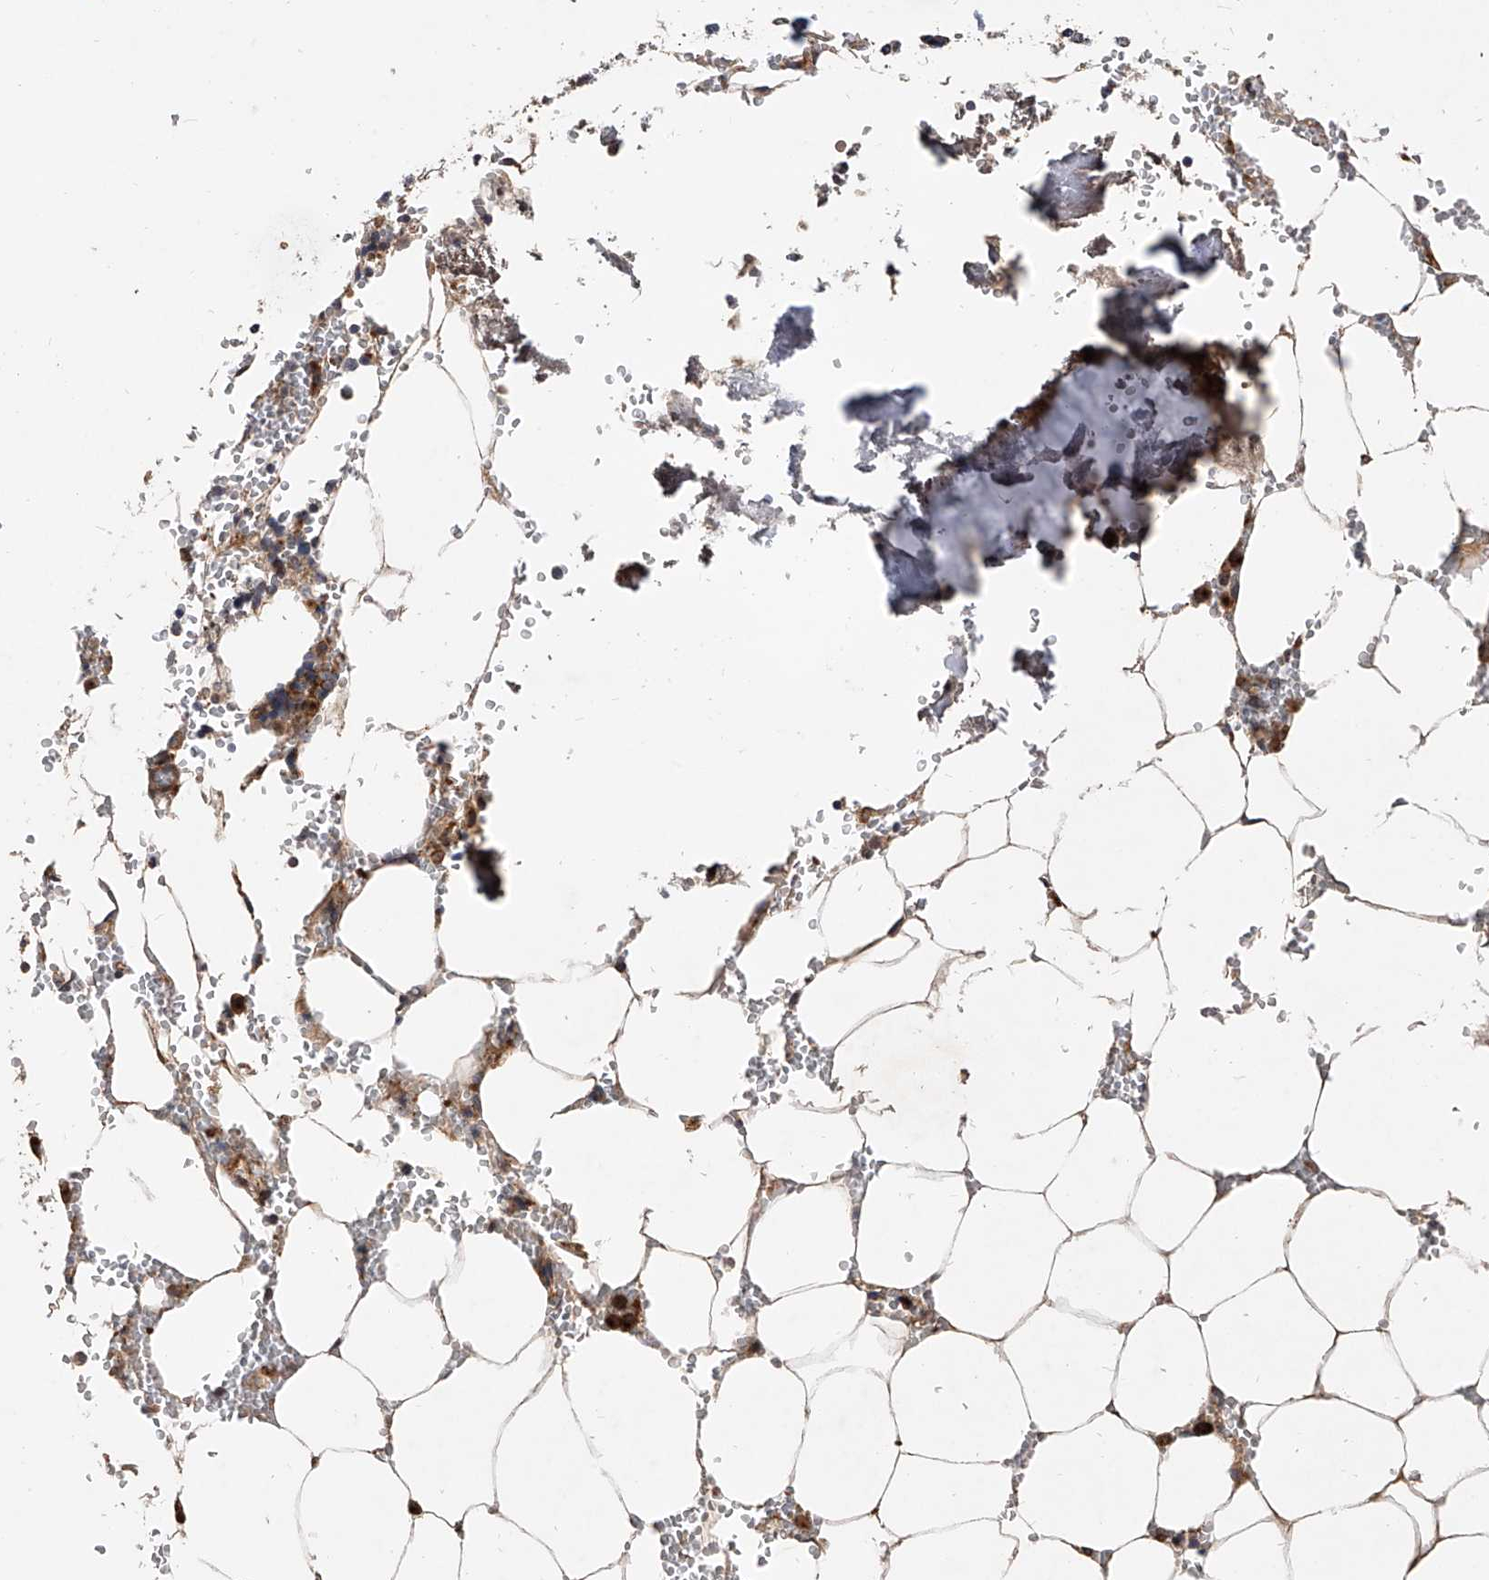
{"staining": {"intensity": "moderate", "quantity": "25%-75%", "location": "cytoplasmic/membranous"}, "tissue": "bone marrow", "cell_type": "Hematopoietic cells", "image_type": "normal", "snomed": [{"axis": "morphology", "description": "Normal tissue, NOS"}, {"axis": "topography", "description": "Bone marrow"}], "caption": "Protein staining exhibits moderate cytoplasmic/membranous staining in about 25%-75% of hematopoietic cells in unremarkable bone marrow.", "gene": "CFAP410", "patient": {"sex": "male", "age": 70}}